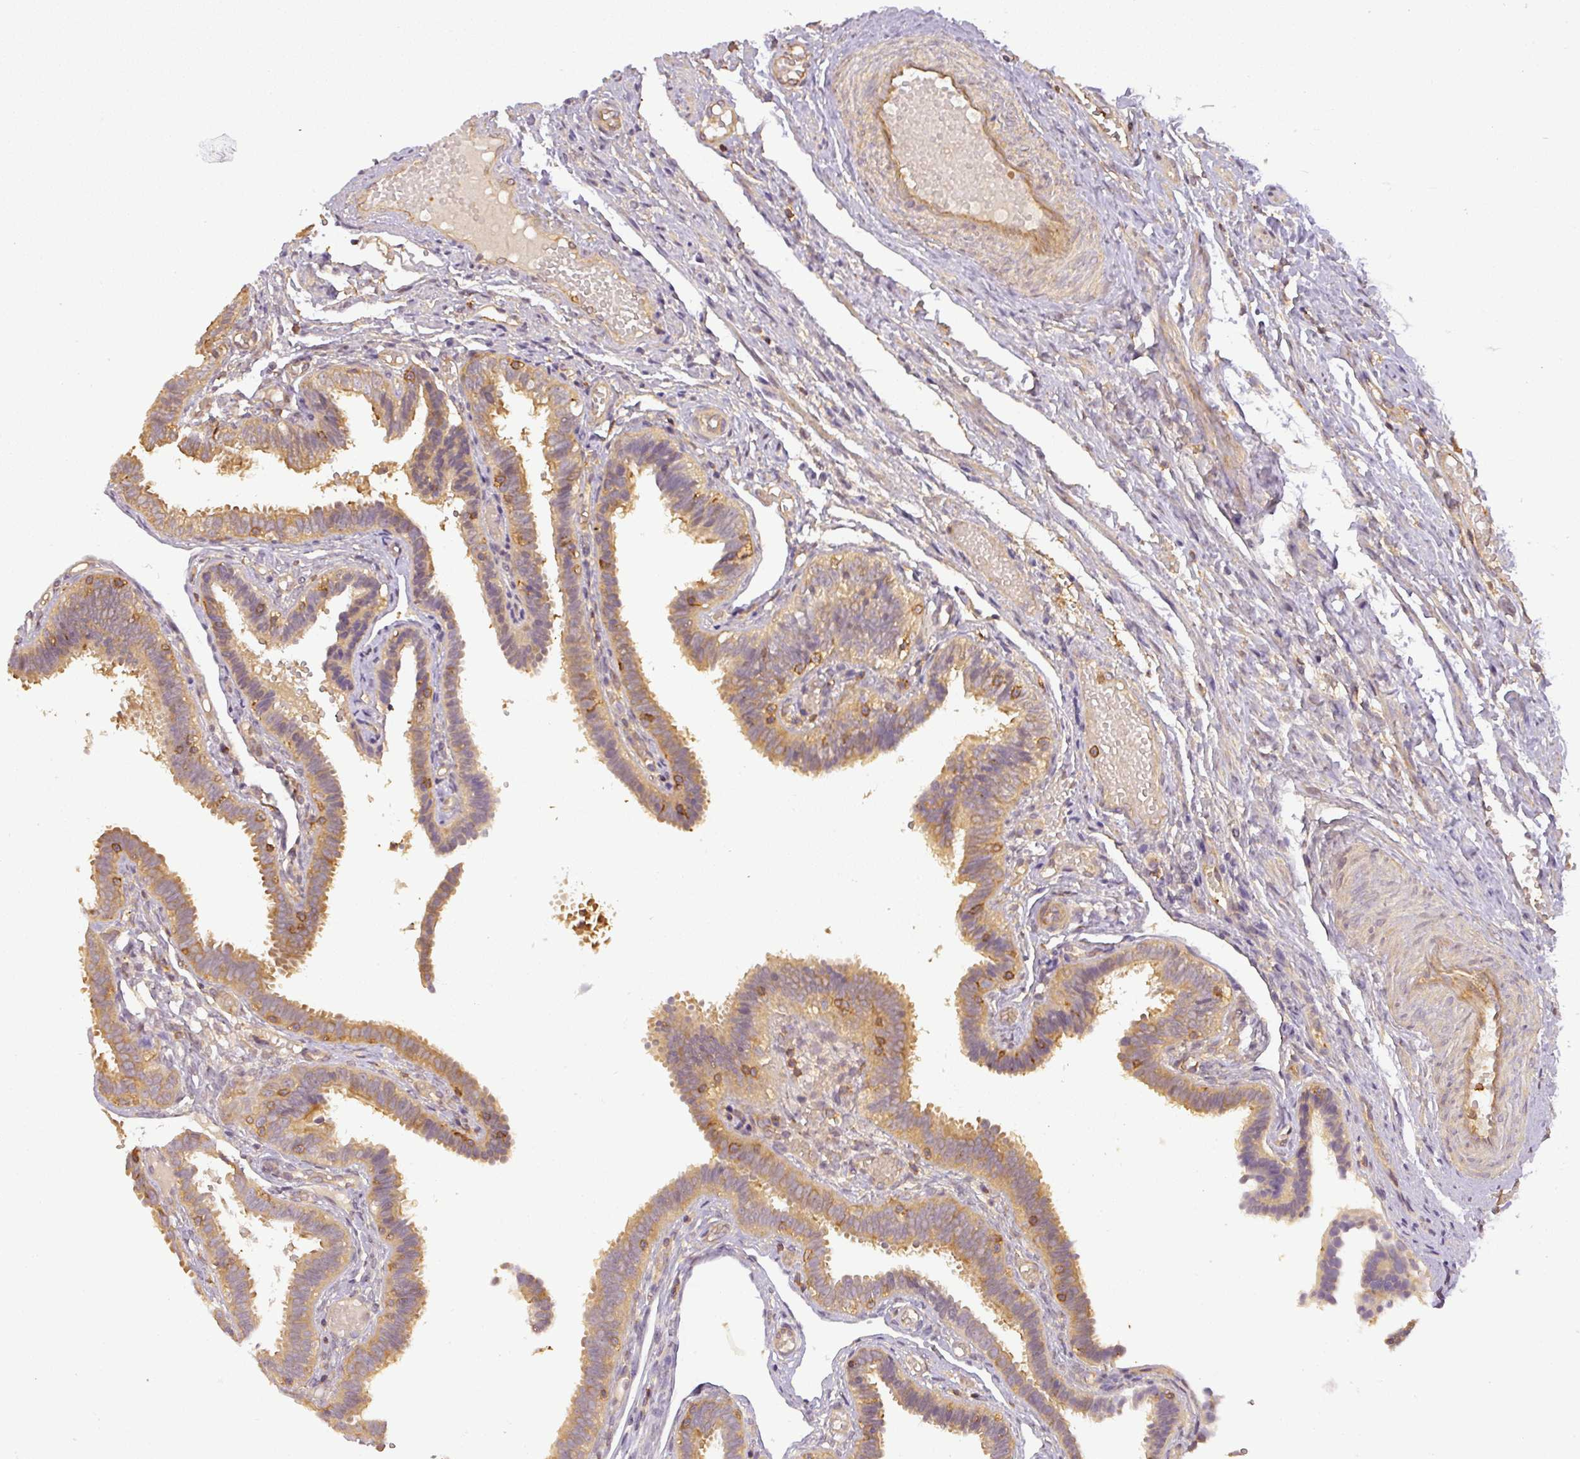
{"staining": {"intensity": "moderate", "quantity": ">75%", "location": "cytoplasmic/membranous"}, "tissue": "fallopian tube", "cell_type": "Glandular cells", "image_type": "normal", "snomed": [{"axis": "morphology", "description": "Normal tissue, NOS"}, {"axis": "topography", "description": "Fallopian tube"}], "caption": "Glandular cells exhibit moderate cytoplasmic/membranous staining in about >75% of cells in normal fallopian tube. Nuclei are stained in blue.", "gene": "TCL1B", "patient": {"sex": "female", "age": 37}}